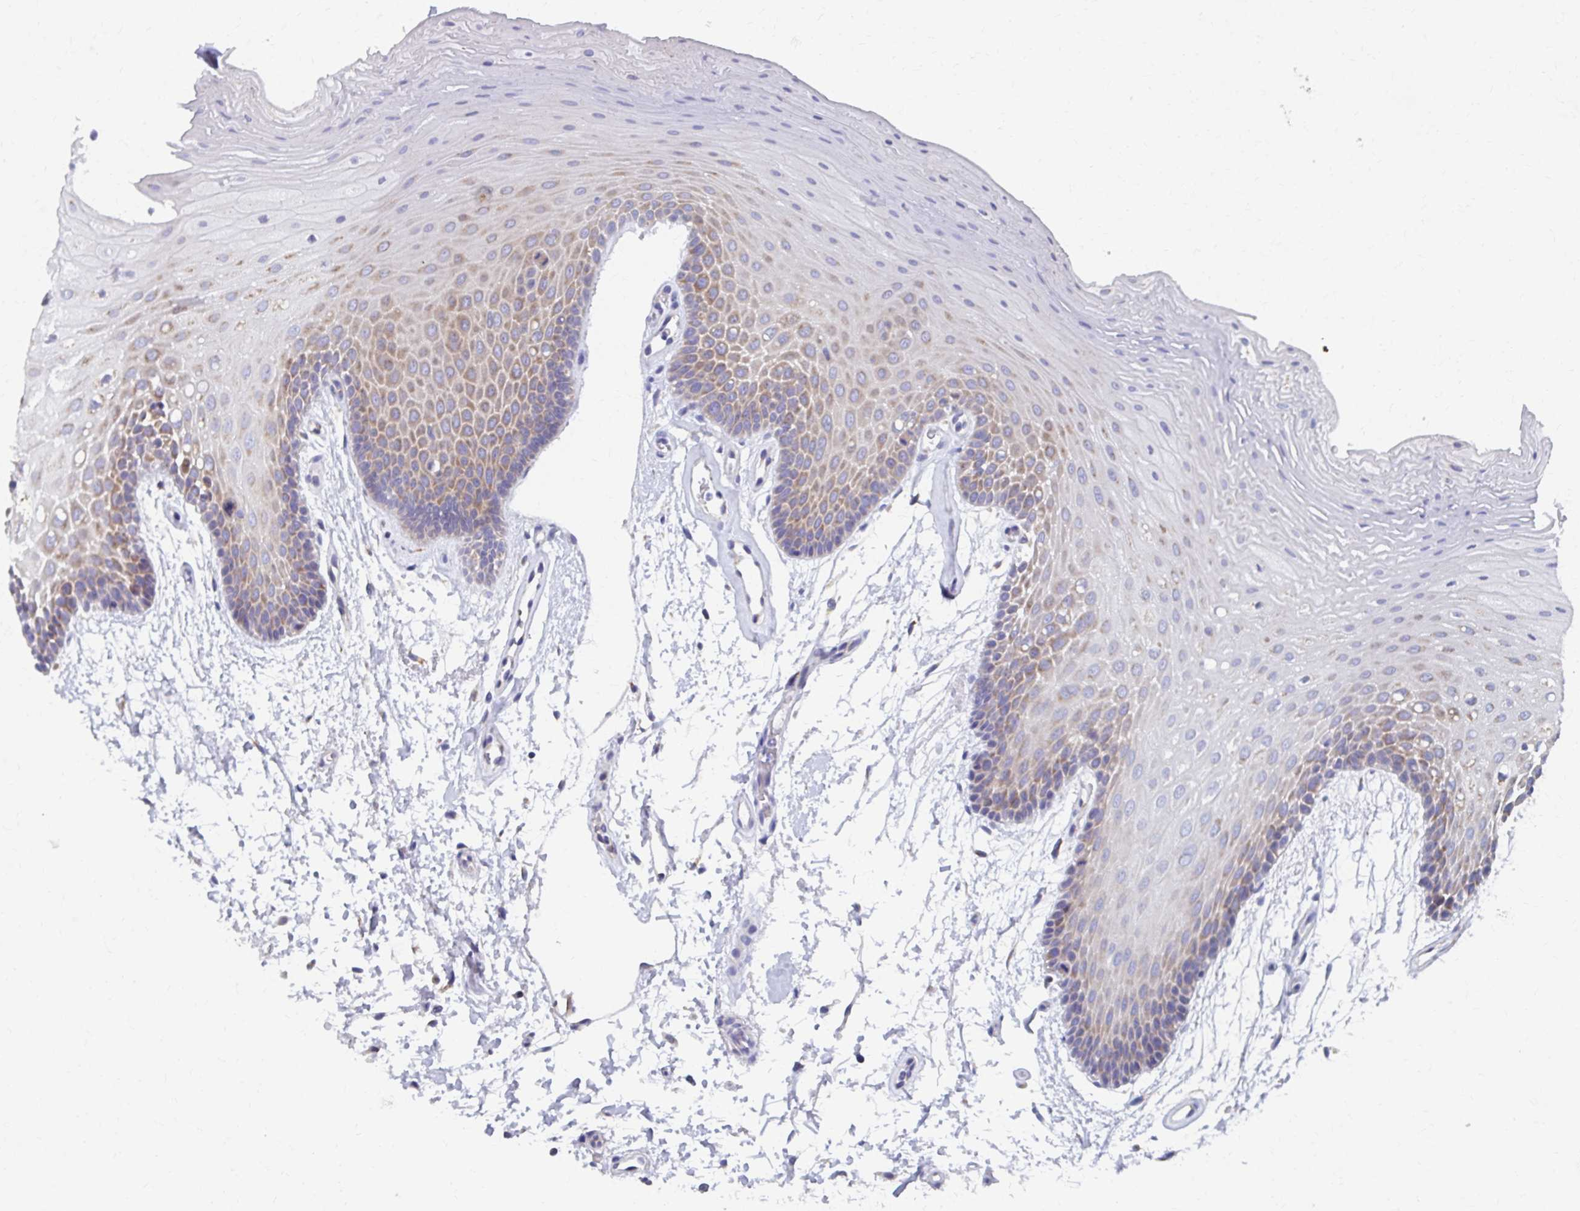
{"staining": {"intensity": "weak", "quantity": "<25%", "location": "cytoplasmic/membranous"}, "tissue": "oral mucosa", "cell_type": "Squamous epithelial cells", "image_type": "normal", "snomed": [{"axis": "morphology", "description": "Normal tissue, NOS"}, {"axis": "morphology", "description": "Squamous cell carcinoma, NOS"}, {"axis": "topography", "description": "Oral tissue"}, {"axis": "topography", "description": "Tounge, NOS"}, {"axis": "topography", "description": "Head-Neck"}], "caption": "This is an immunohistochemistry (IHC) micrograph of benign oral mucosa. There is no staining in squamous epithelial cells.", "gene": "RCC1L", "patient": {"sex": "male", "age": 62}}